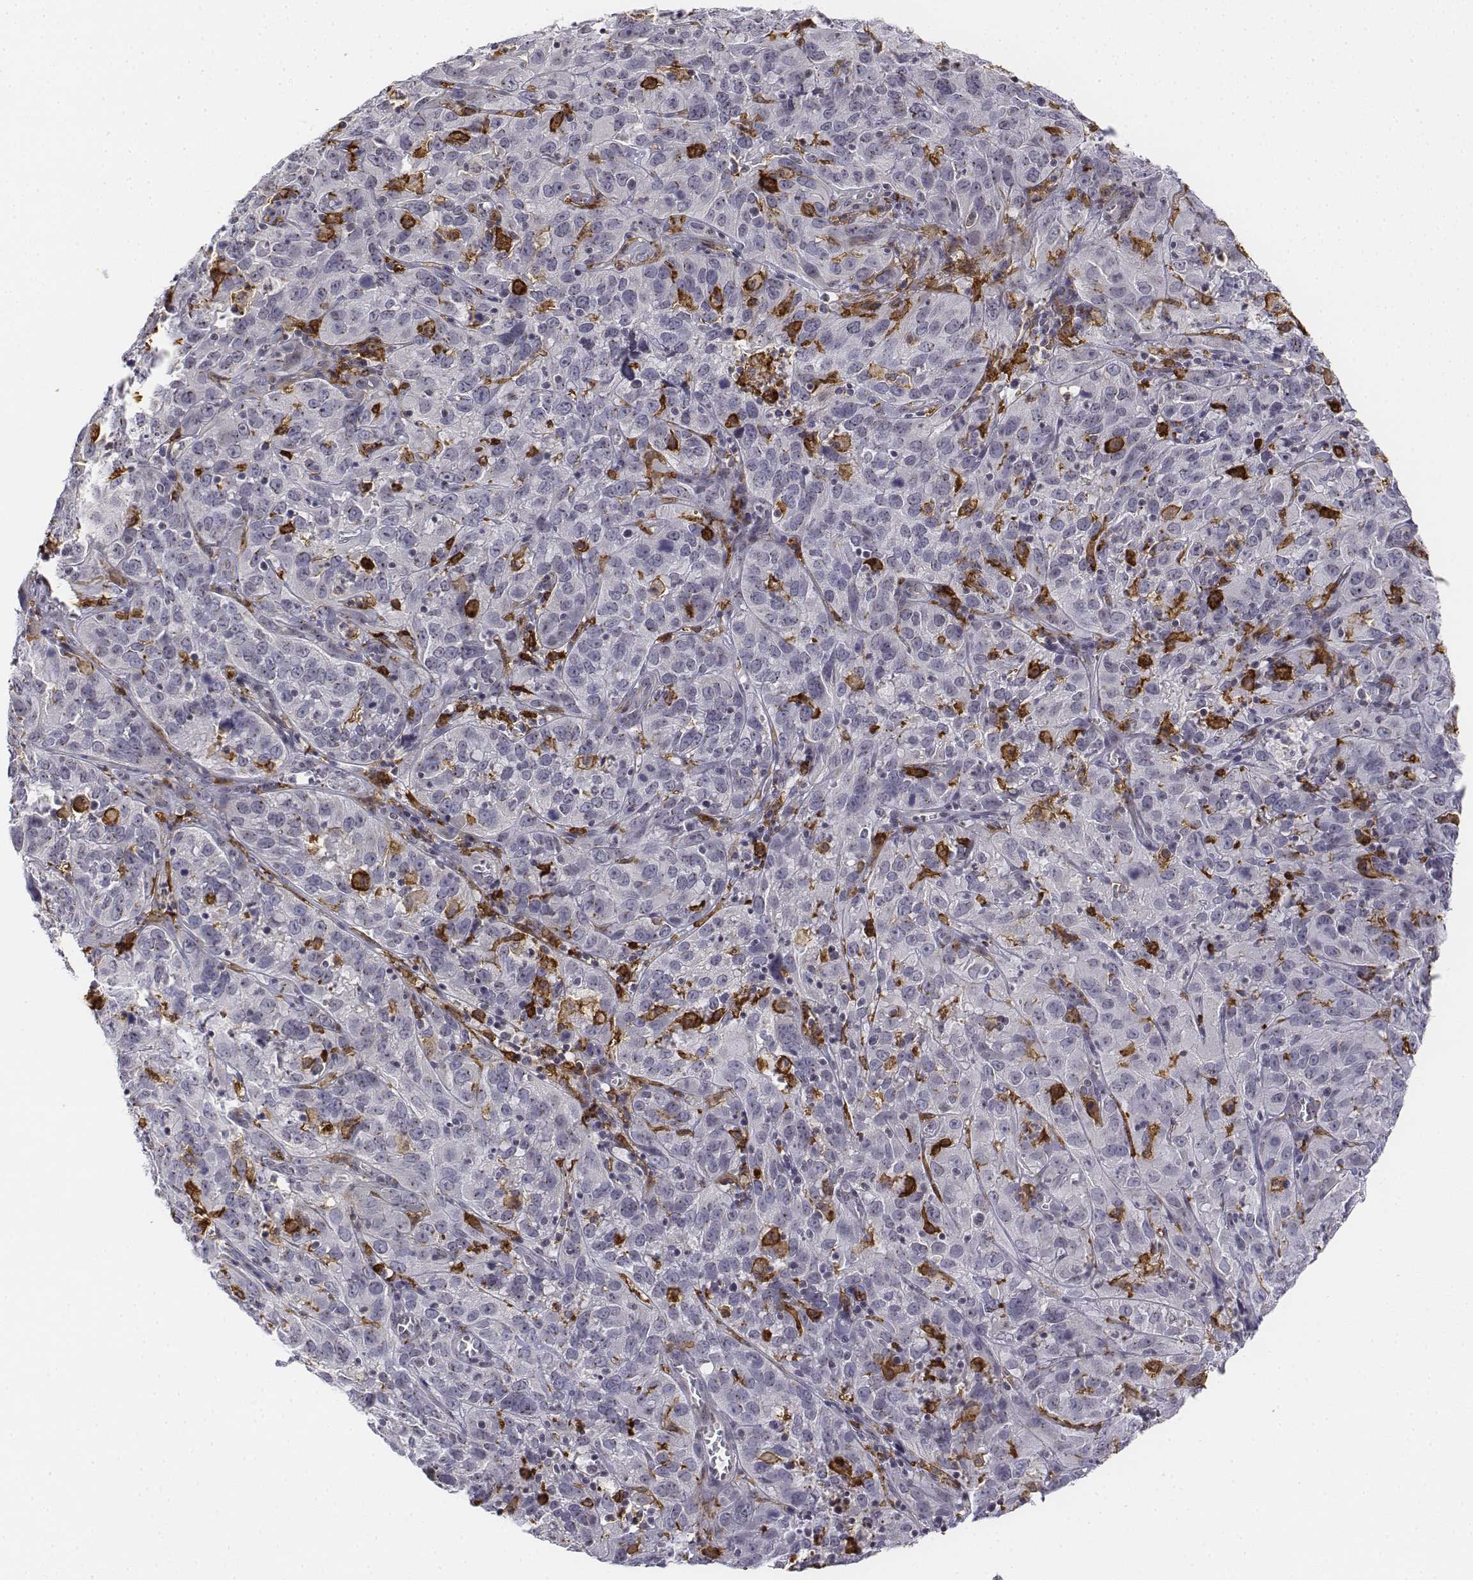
{"staining": {"intensity": "negative", "quantity": "none", "location": "none"}, "tissue": "cervical cancer", "cell_type": "Tumor cells", "image_type": "cancer", "snomed": [{"axis": "morphology", "description": "Squamous cell carcinoma, NOS"}, {"axis": "topography", "description": "Cervix"}], "caption": "A high-resolution photomicrograph shows IHC staining of cervical squamous cell carcinoma, which shows no significant staining in tumor cells.", "gene": "CD14", "patient": {"sex": "female", "age": 32}}